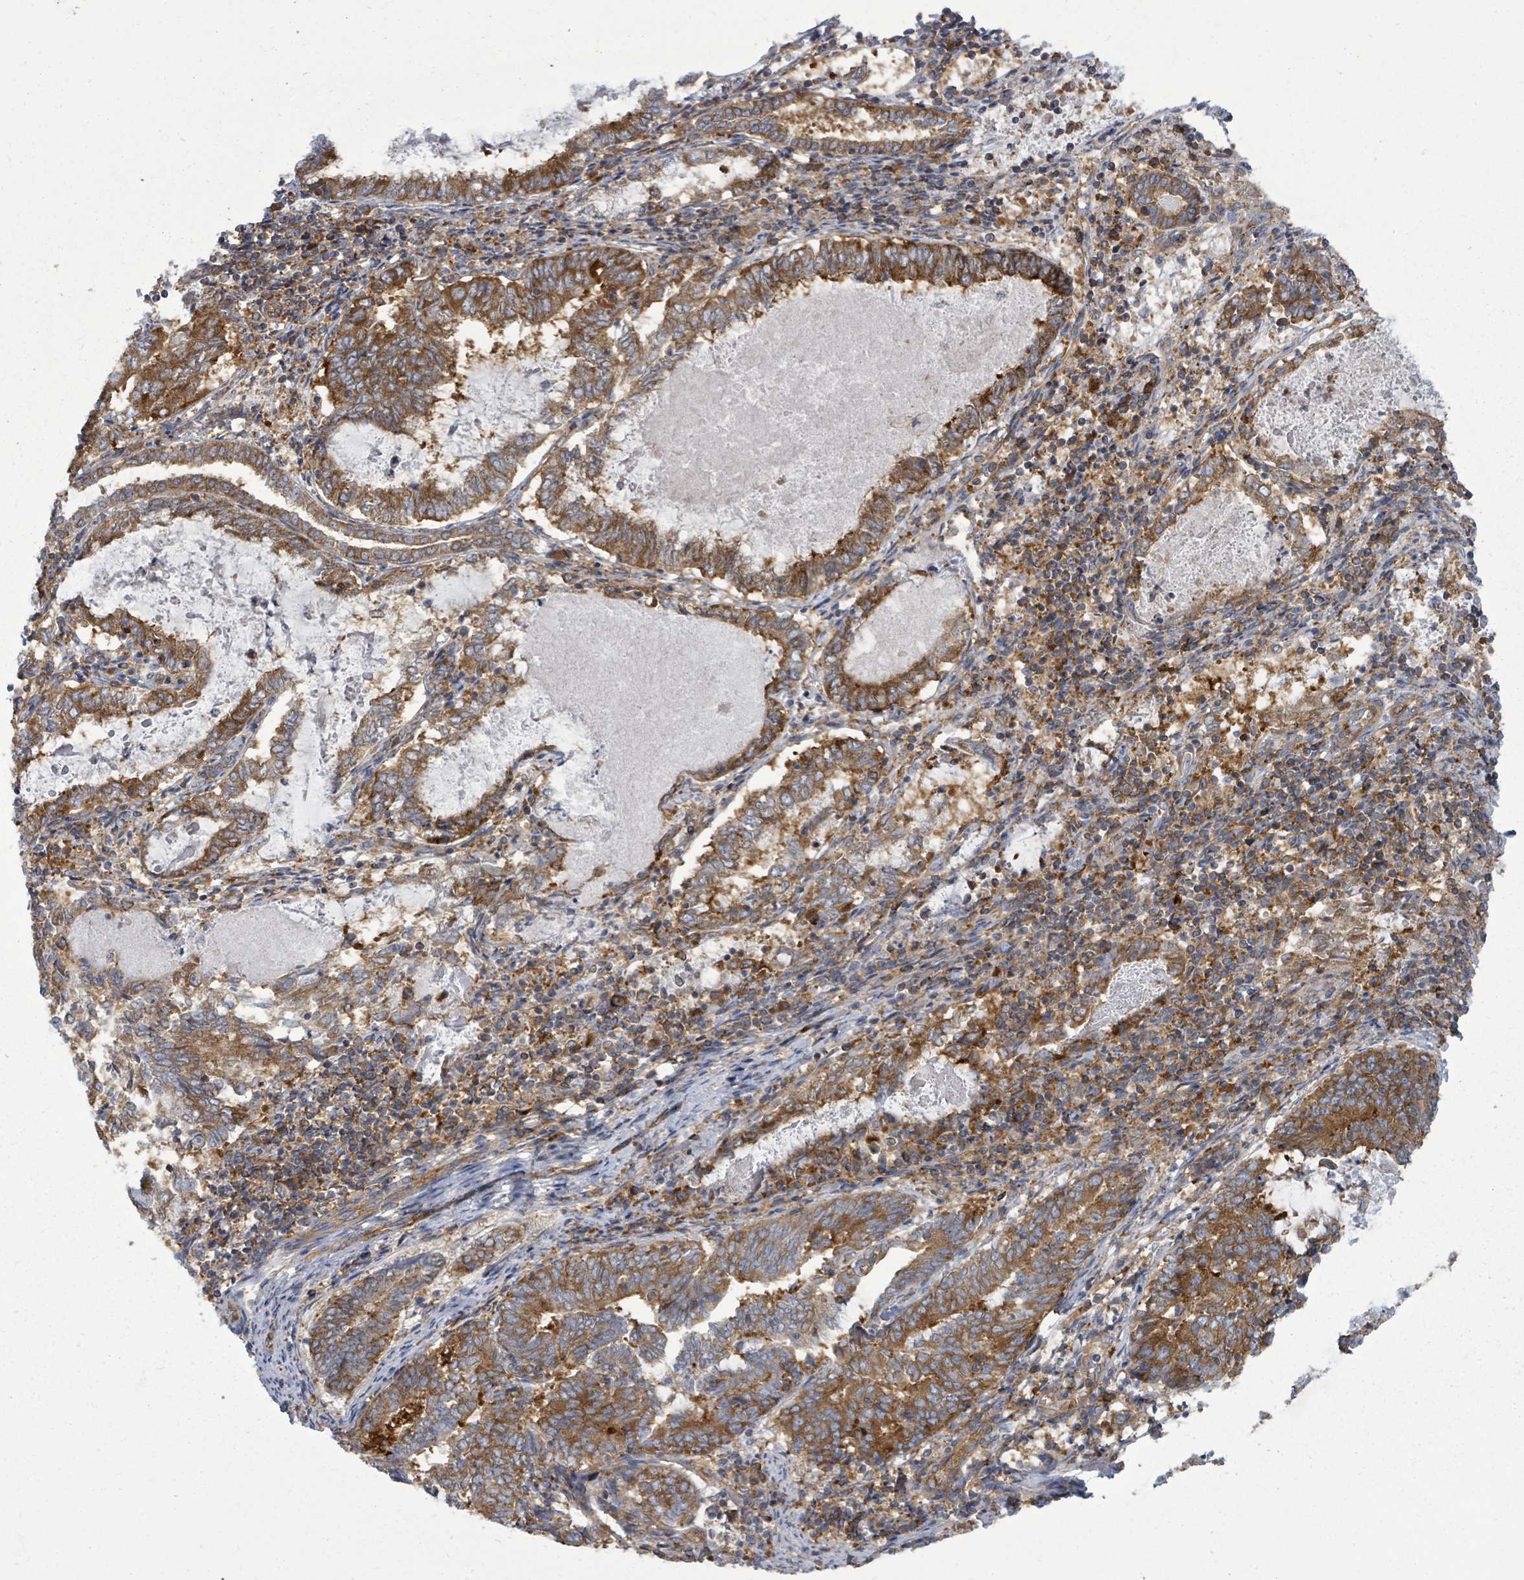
{"staining": {"intensity": "strong", "quantity": ">75%", "location": "cytoplasmic/membranous"}, "tissue": "endometrial cancer", "cell_type": "Tumor cells", "image_type": "cancer", "snomed": [{"axis": "morphology", "description": "Adenocarcinoma, NOS"}, {"axis": "topography", "description": "Endometrium"}], "caption": "A micrograph of human adenocarcinoma (endometrial) stained for a protein demonstrates strong cytoplasmic/membranous brown staining in tumor cells. (IHC, brightfield microscopy, high magnification).", "gene": "EIF3C", "patient": {"sex": "female", "age": 80}}